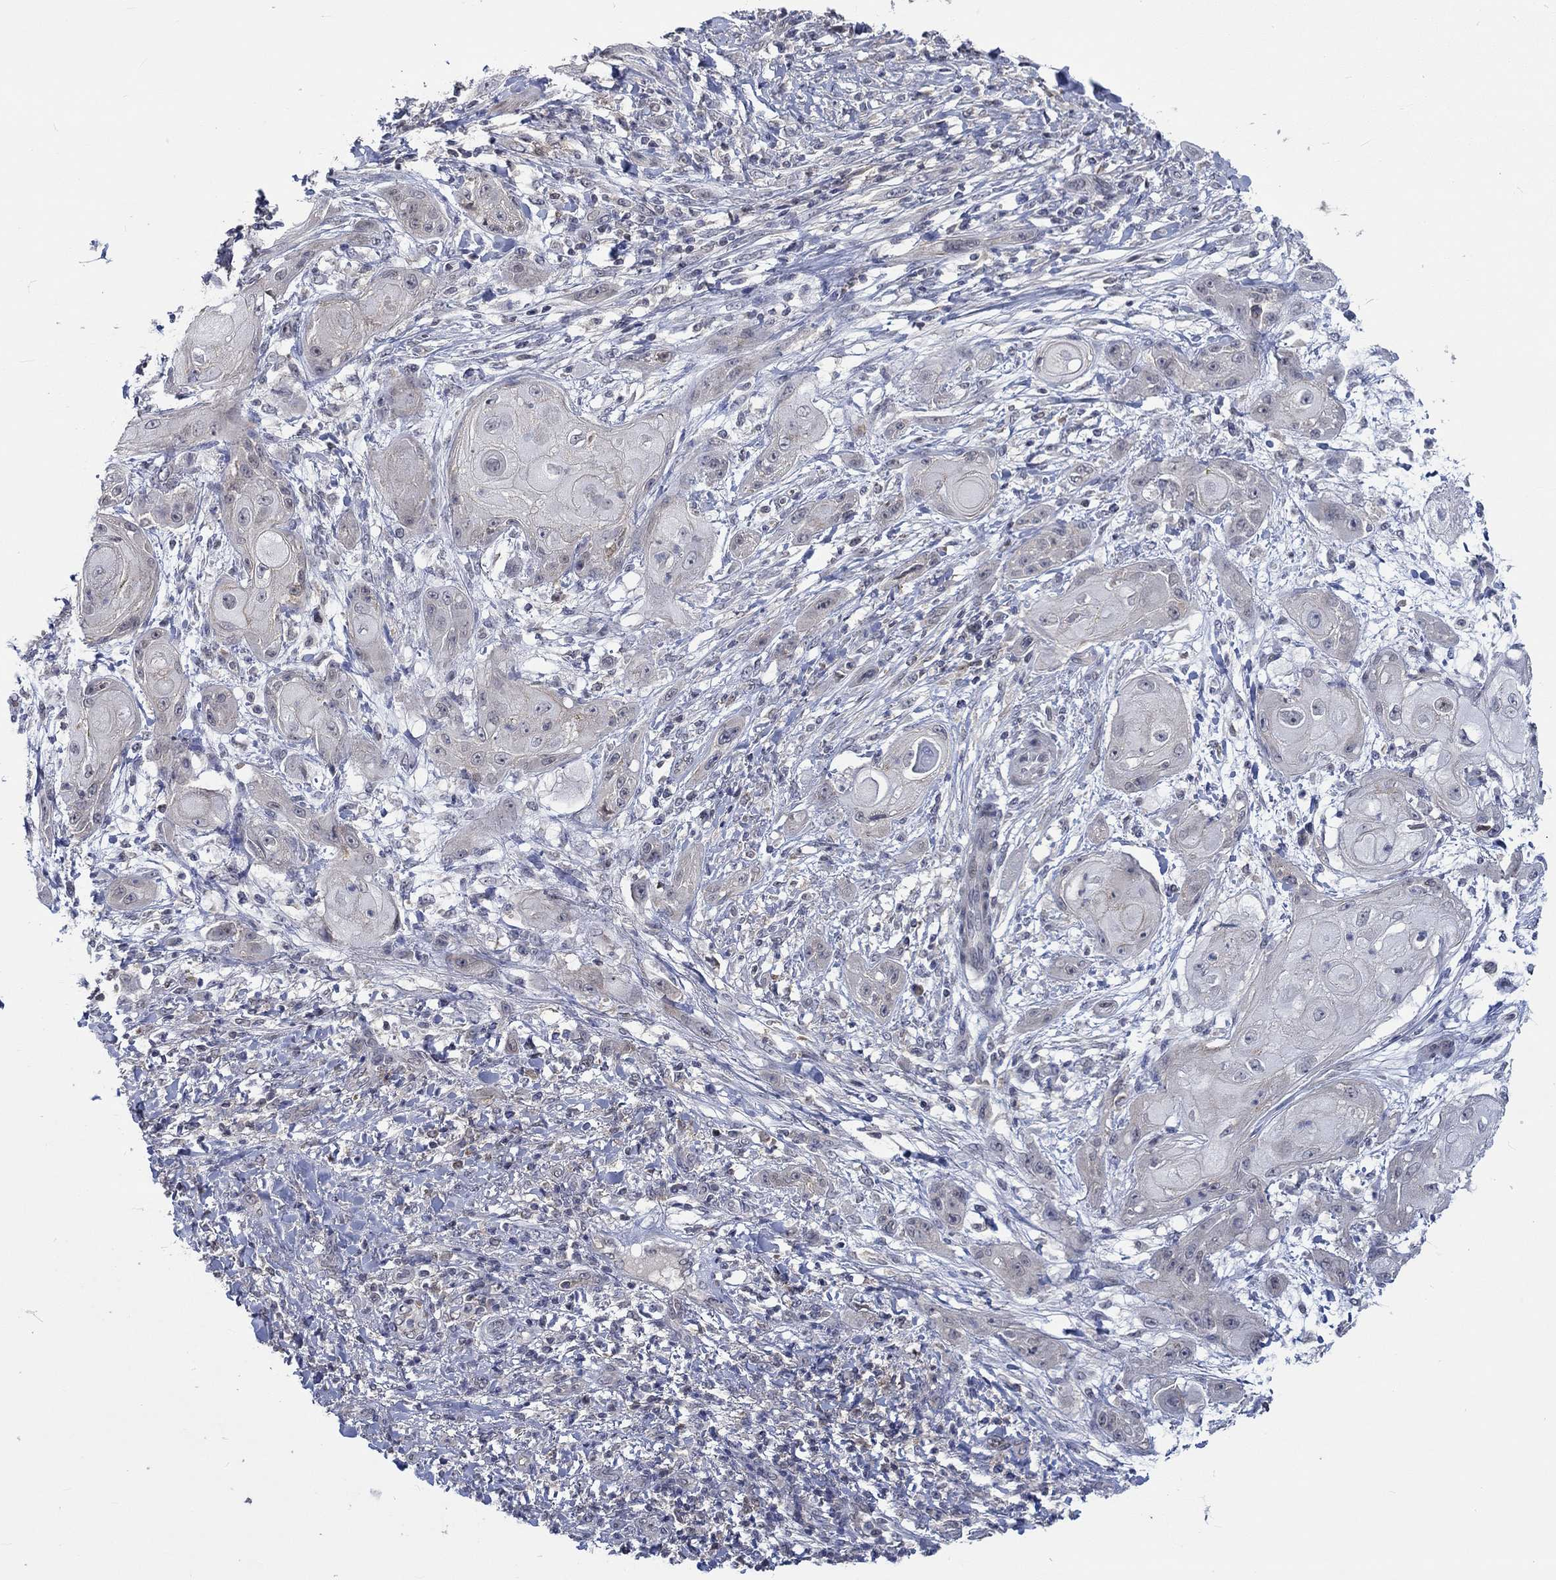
{"staining": {"intensity": "weak", "quantity": "<25%", "location": "cytoplasmic/membranous"}, "tissue": "skin cancer", "cell_type": "Tumor cells", "image_type": "cancer", "snomed": [{"axis": "morphology", "description": "Squamous cell carcinoma, NOS"}, {"axis": "topography", "description": "Skin"}], "caption": "The micrograph displays no significant positivity in tumor cells of skin squamous cell carcinoma.", "gene": "WASF1", "patient": {"sex": "male", "age": 62}}